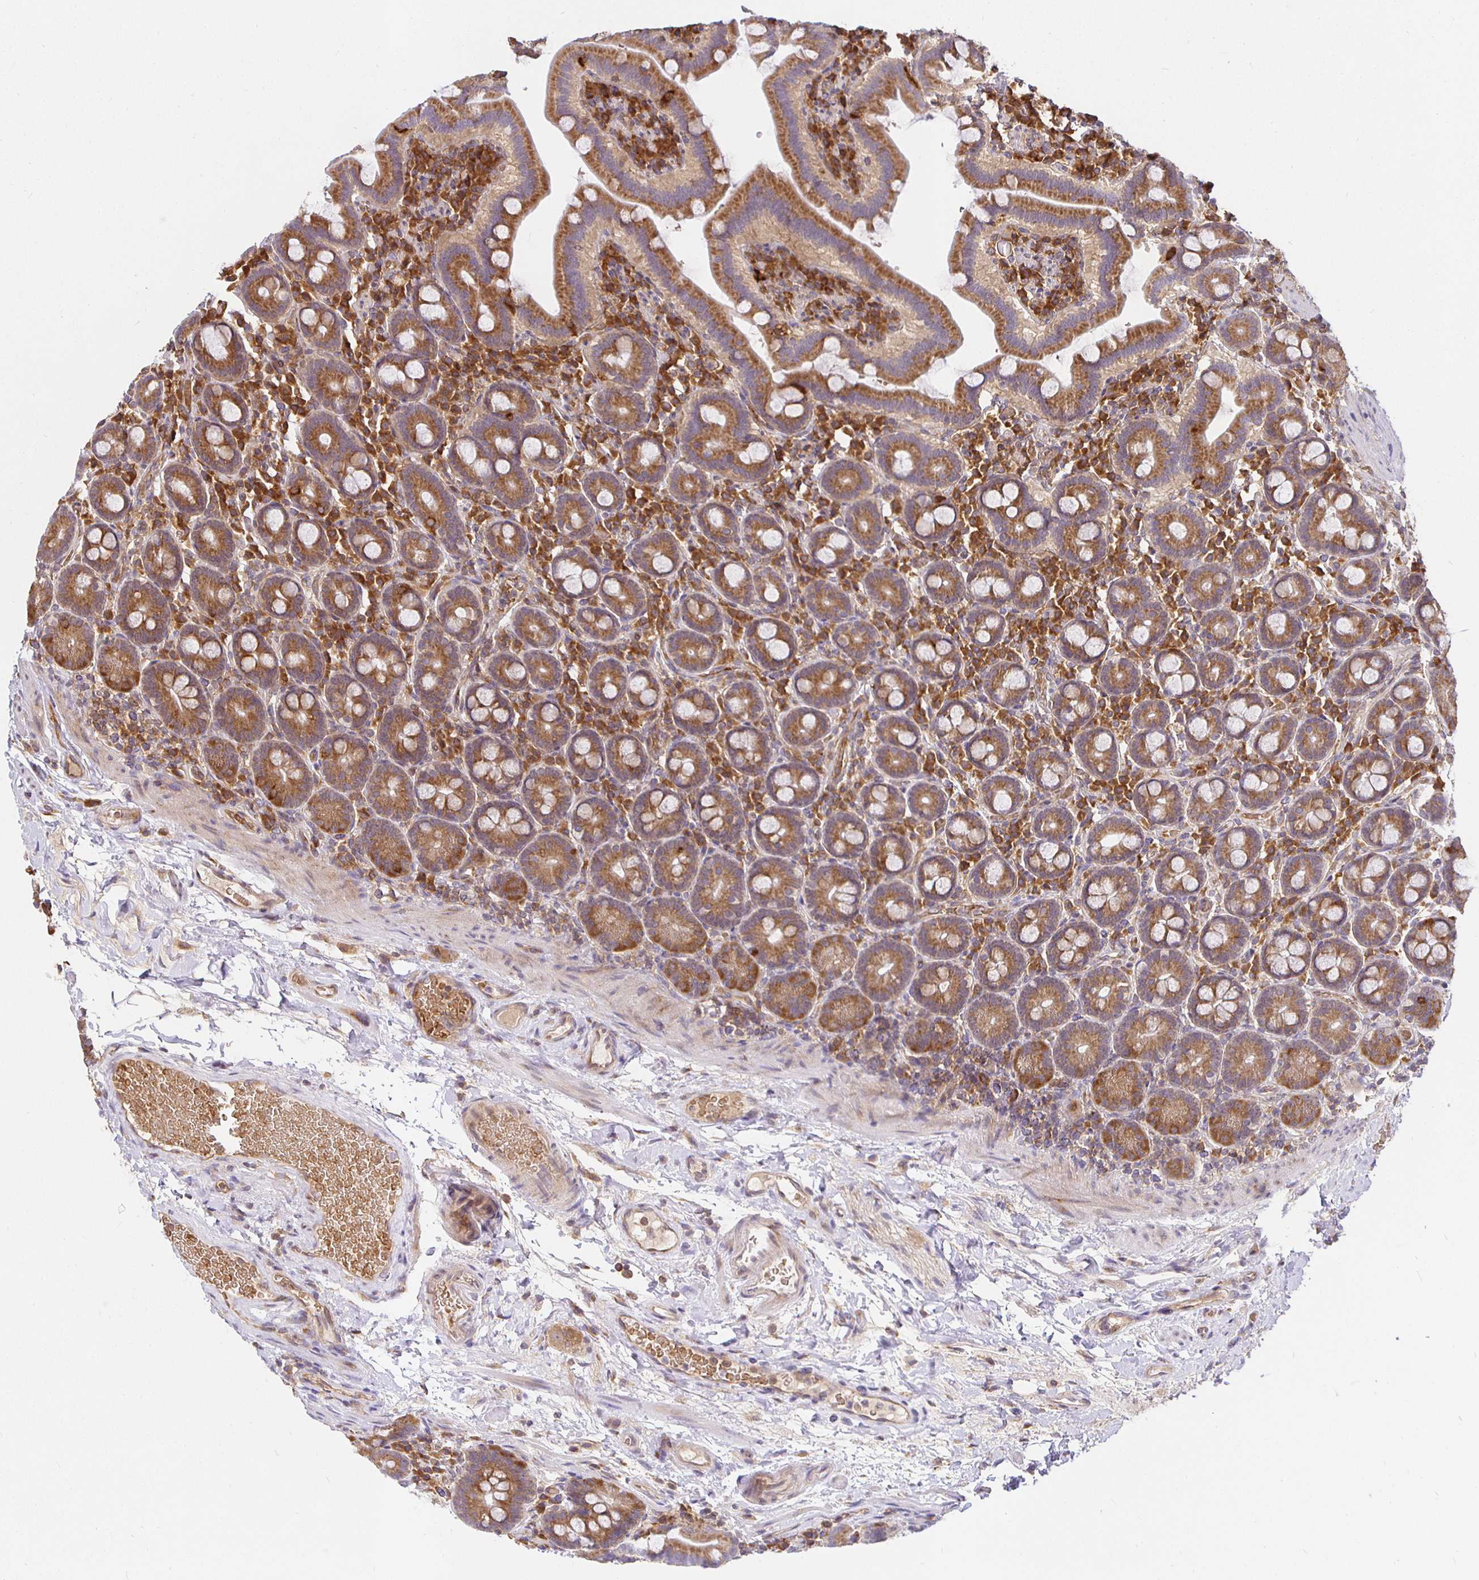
{"staining": {"intensity": "strong", "quantity": ">75%", "location": "cytoplasmic/membranous"}, "tissue": "small intestine", "cell_type": "Glandular cells", "image_type": "normal", "snomed": [{"axis": "morphology", "description": "Normal tissue, NOS"}, {"axis": "topography", "description": "Small intestine"}], "caption": "Protein staining demonstrates strong cytoplasmic/membranous expression in approximately >75% of glandular cells in unremarkable small intestine.", "gene": "IRAK1", "patient": {"sex": "male", "age": 26}}